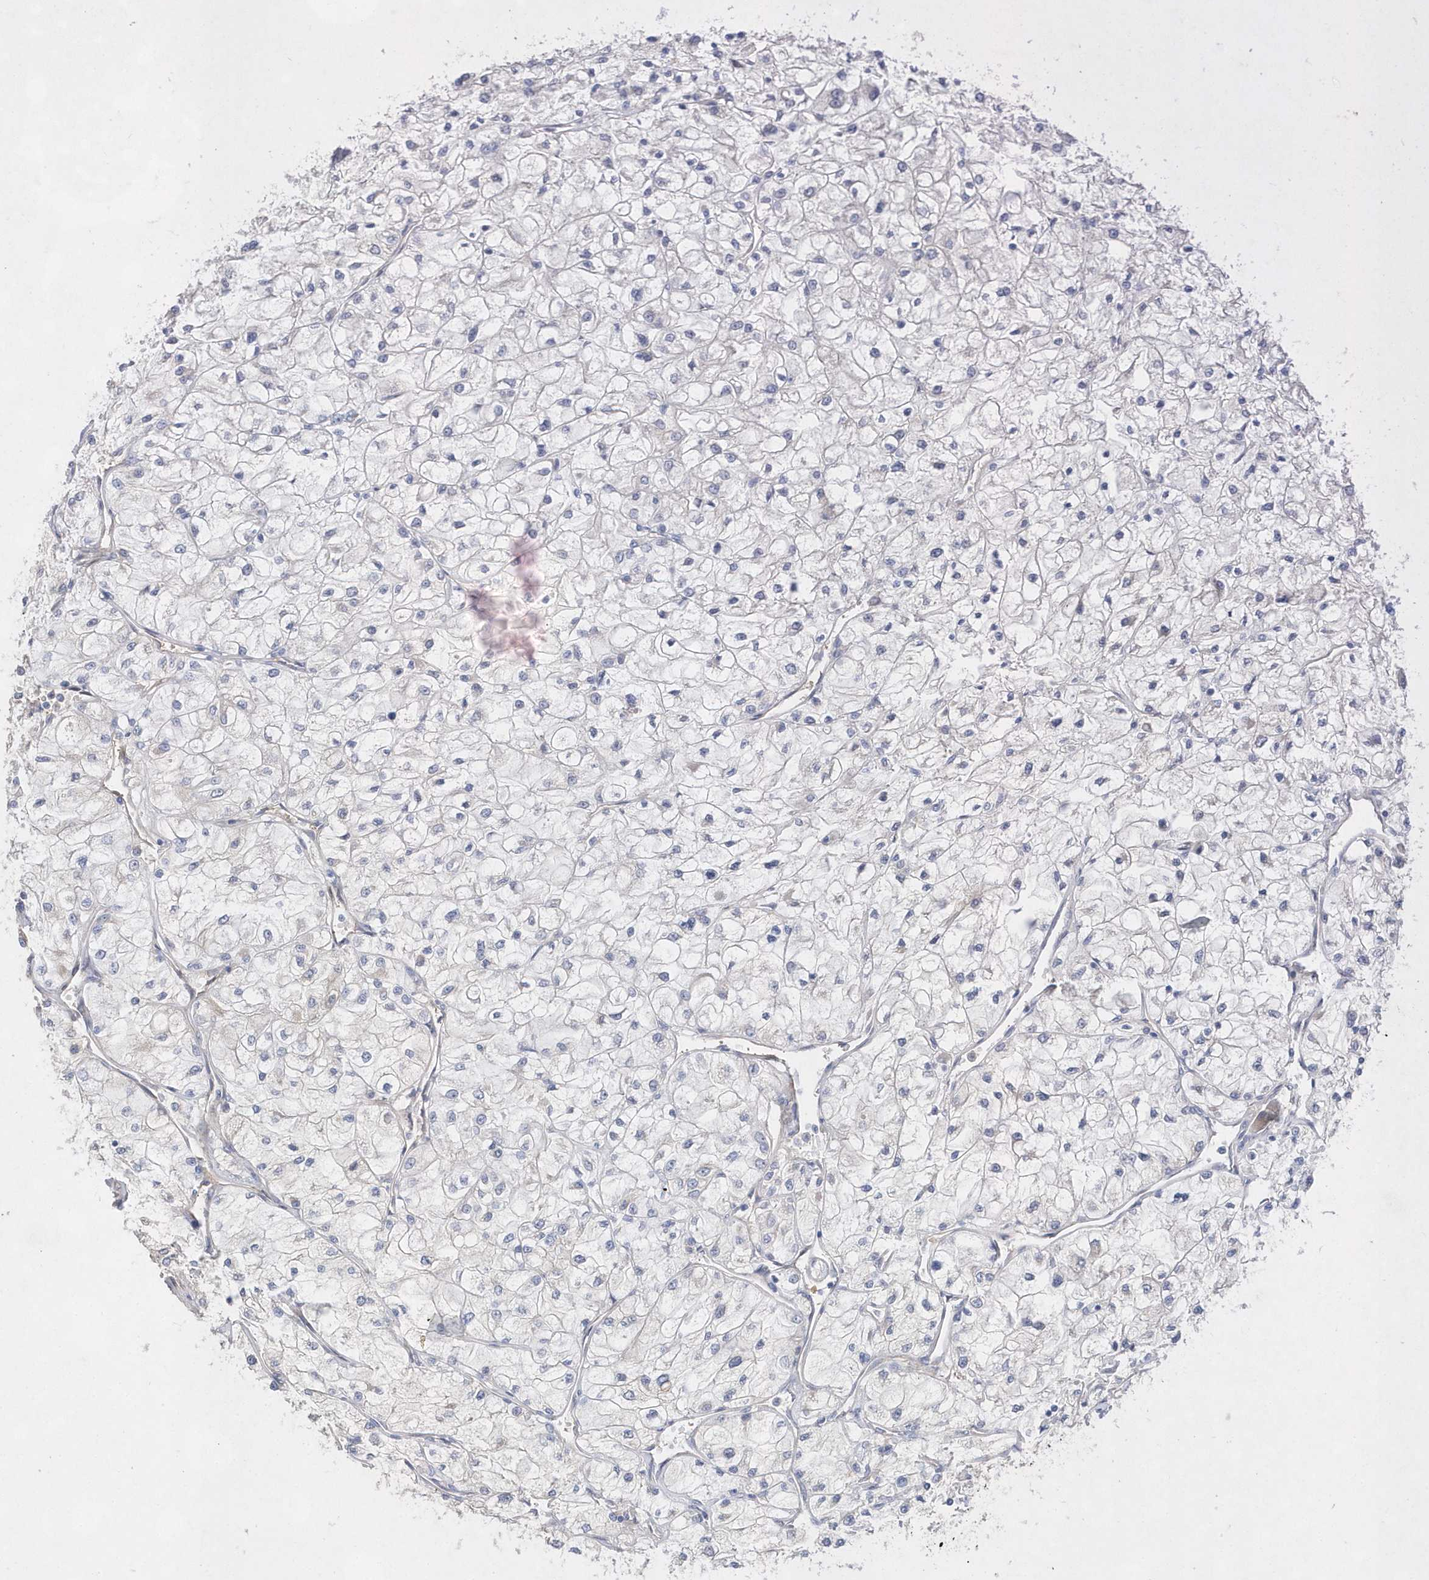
{"staining": {"intensity": "negative", "quantity": "none", "location": "none"}, "tissue": "renal cancer", "cell_type": "Tumor cells", "image_type": "cancer", "snomed": [{"axis": "morphology", "description": "Adenocarcinoma, NOS"}, {"axis": "topography", "description": "Kidney"}], "caption": "The immunohistochemistry image has no significant positivity in tumor cells of renal cancer tissue.", "gene": "TMEM132B", "patient": {"sex": "male", "age": 80}}